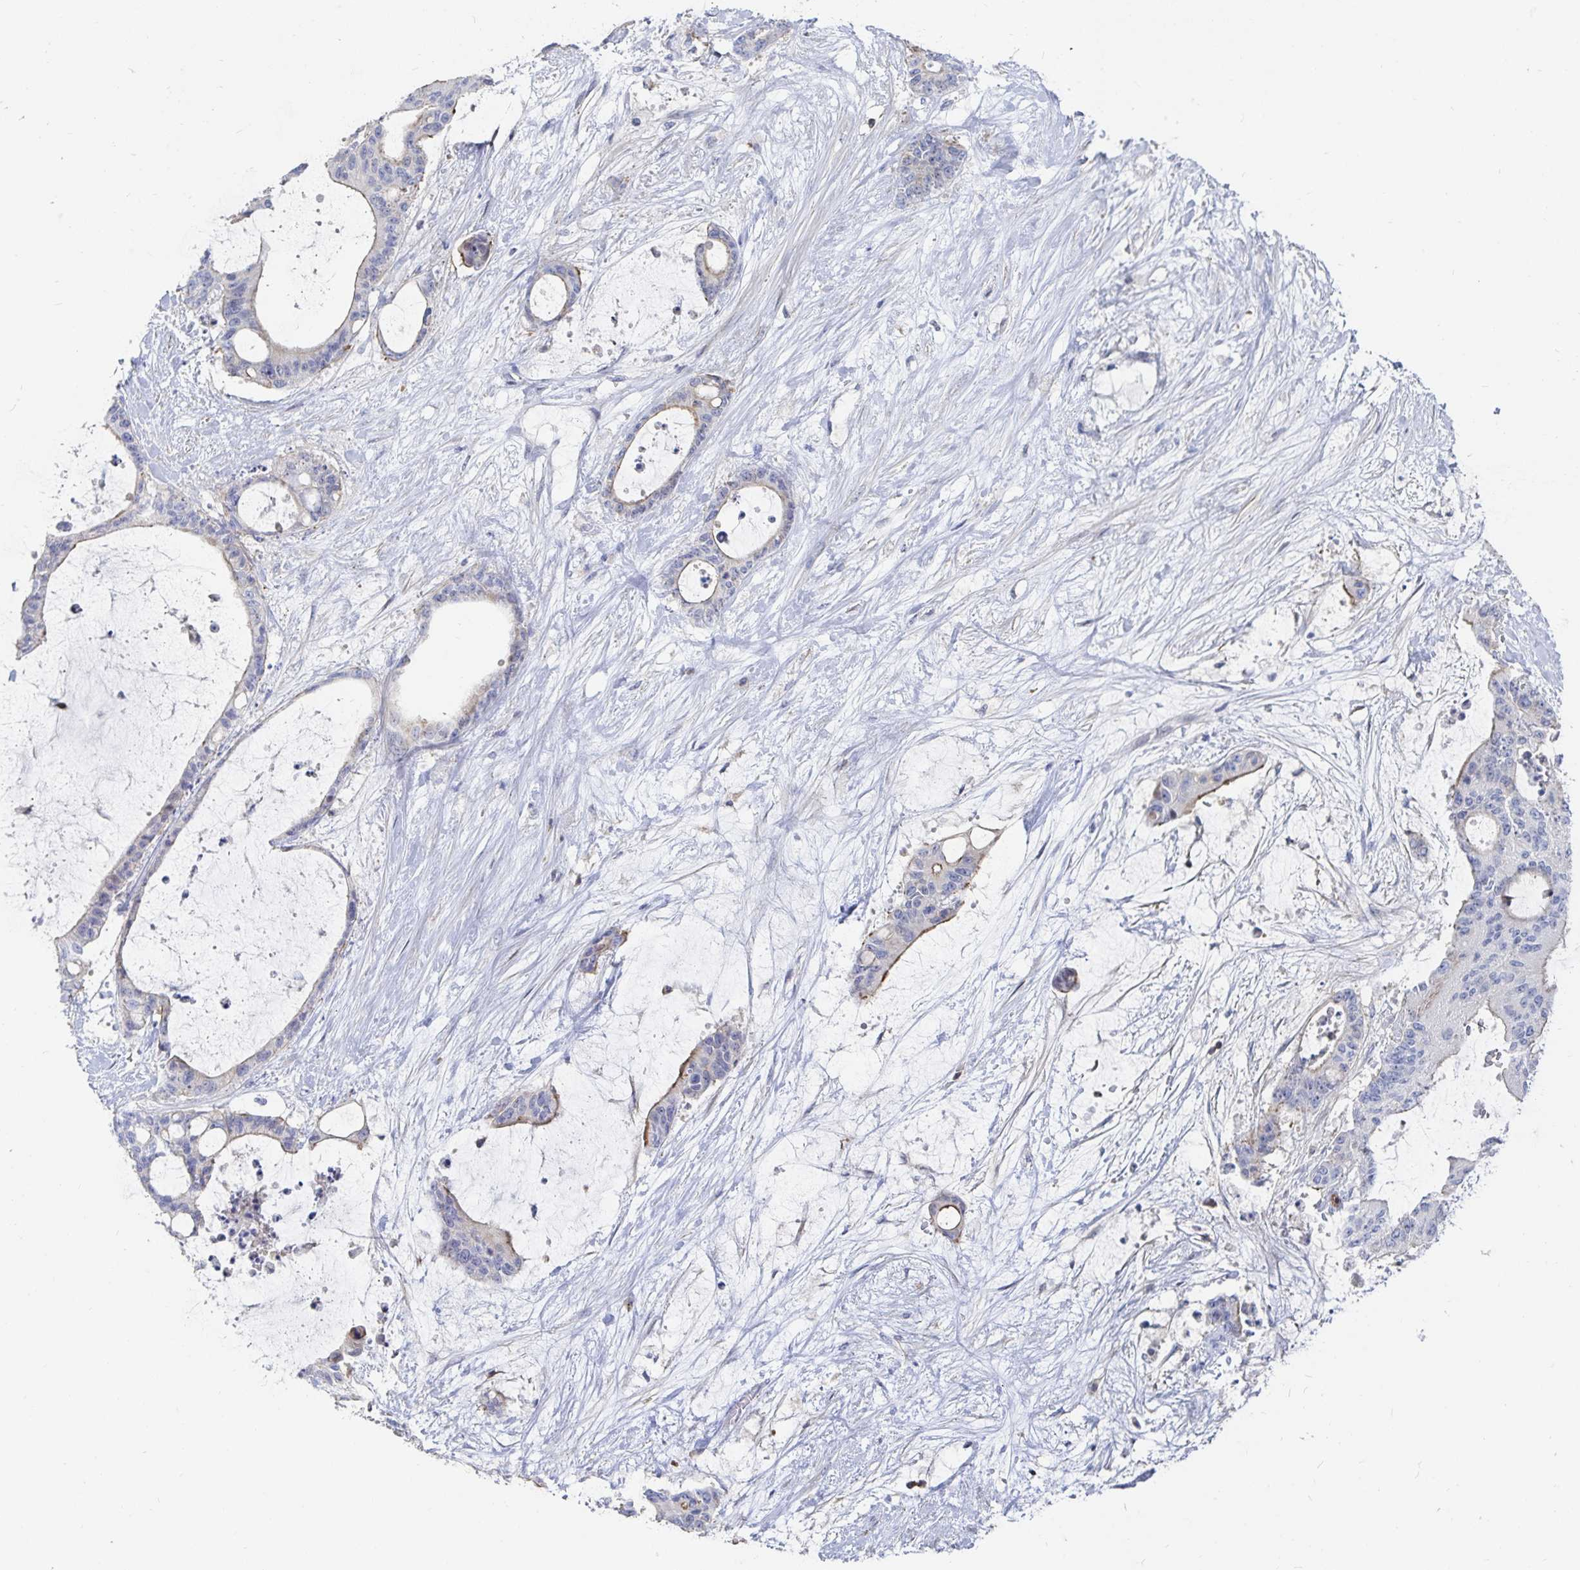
{"staining": {"intensity": "negative", "quantity": "none", "location": "none"}, "tissue": "liver cancer", "cell_type": "Tumor cells", "image_type": "cancer", "snomed": [{"axis": "morphology", "description": "Normal tissue, NOS"}, {"axis": "morphology", "description": "Cholangiocarcinoma"}, {"axis": "topography", "description": "Liver"}, {"axis": "topography", "description": "Peripheral nerve tissue"}], "caption": "Liver cancer (cholangiocarcinoma) was stained to show a protein in brown. There is no significant positivity in tumor cells.", "gene": "PIK3CD", "patient": {"sex": "female", "age": 73}}